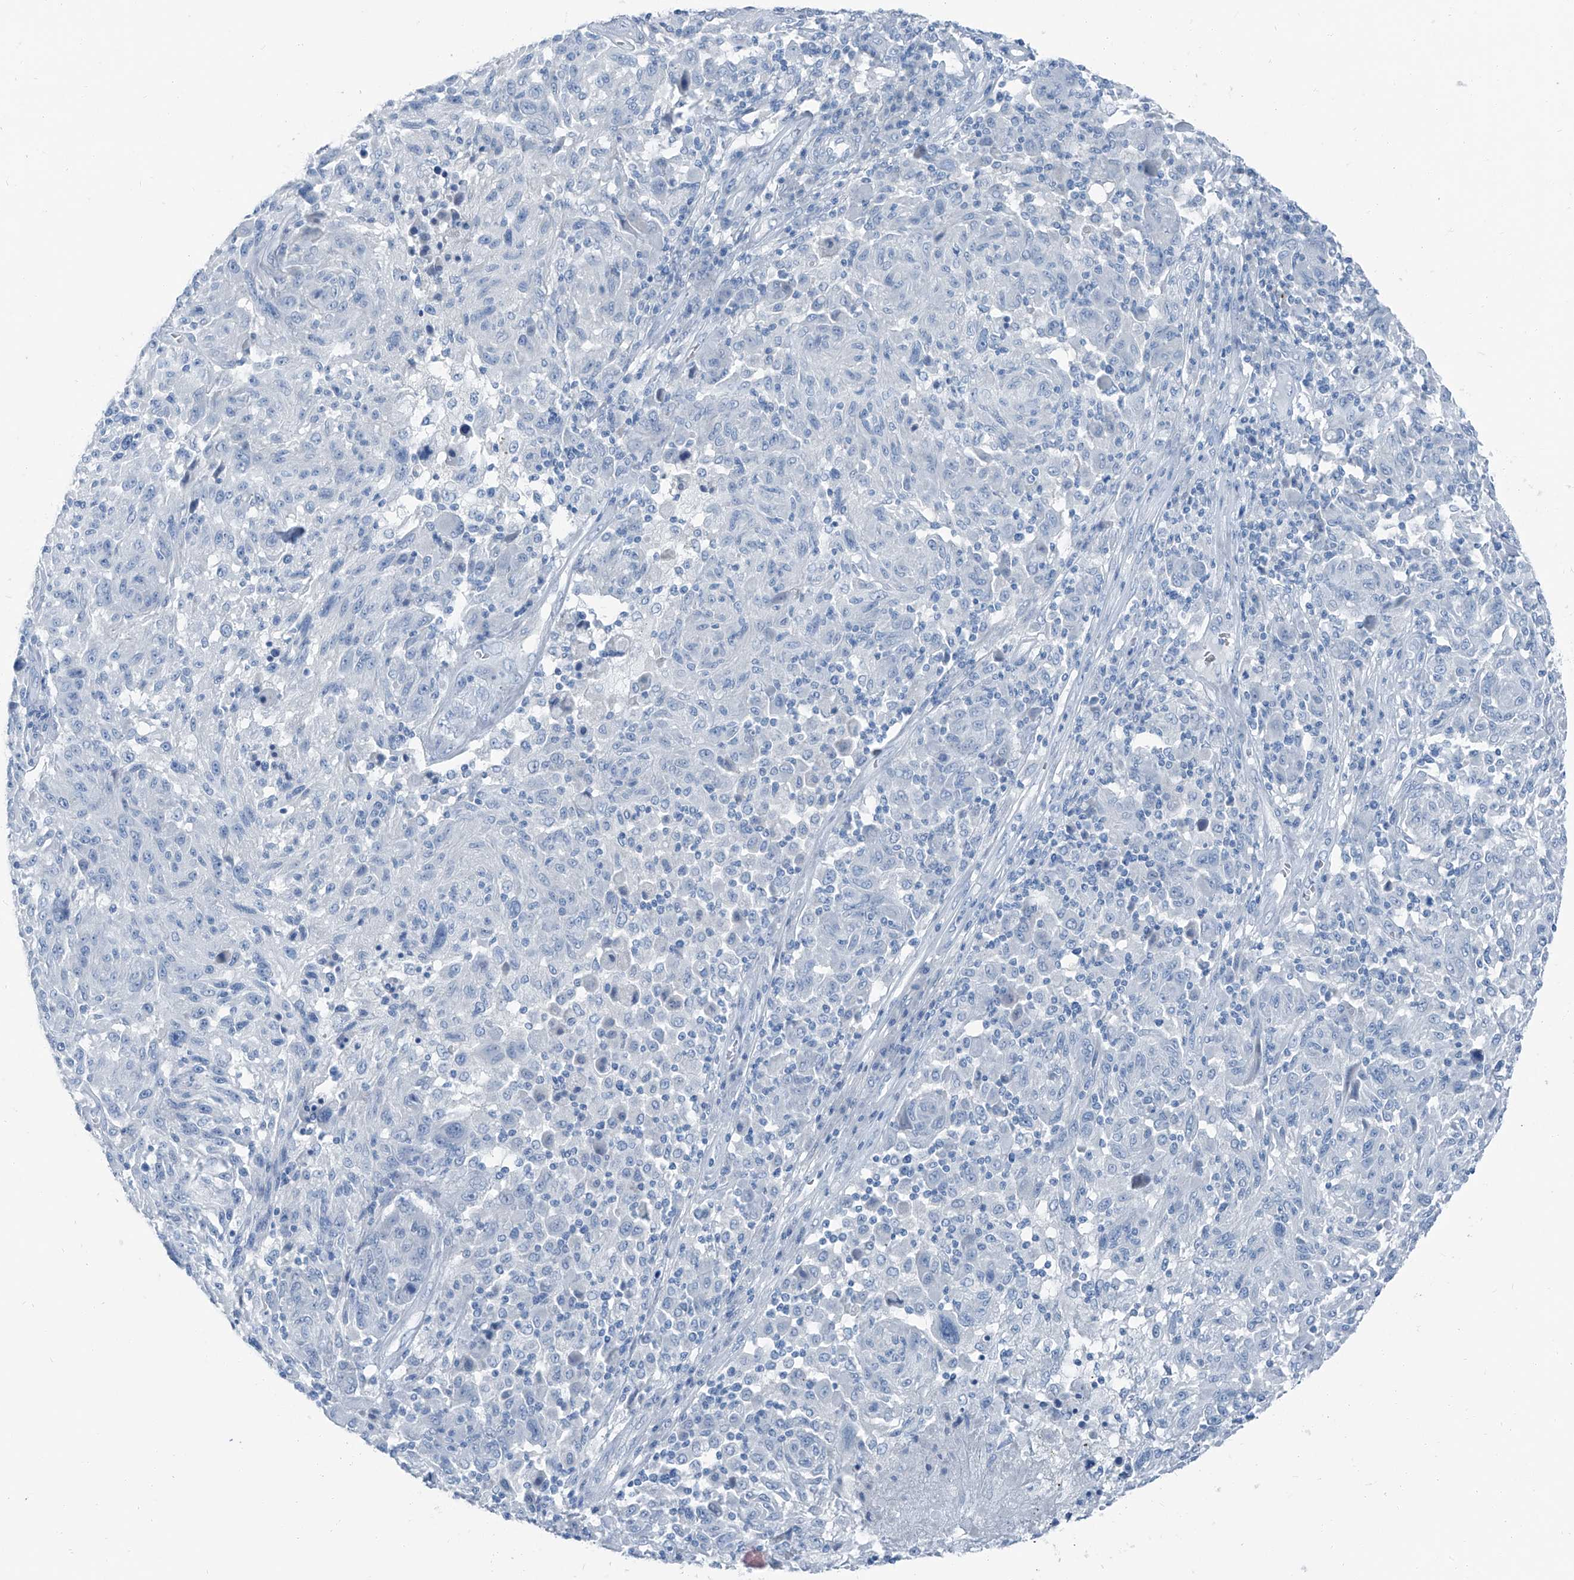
{"staining": {"intensity": "negative", "quantity": "none", "location": "none"}, "tissue": "melanoma", "cell_type": "Tumor cells", "image_type": "cancer", "snomed": [{"axis": "morphology", "description": "Malignant melanoma, NOS"}, {"axis": "topography", "description": "Skin"}], "caption": "Immunohistochemistry photomicrograph of melanoma stained for a protein (brown), which demonstrates no expression in tumor cells.", "gene": "RGN", "patient": {"sex": "male", "age": 53}}